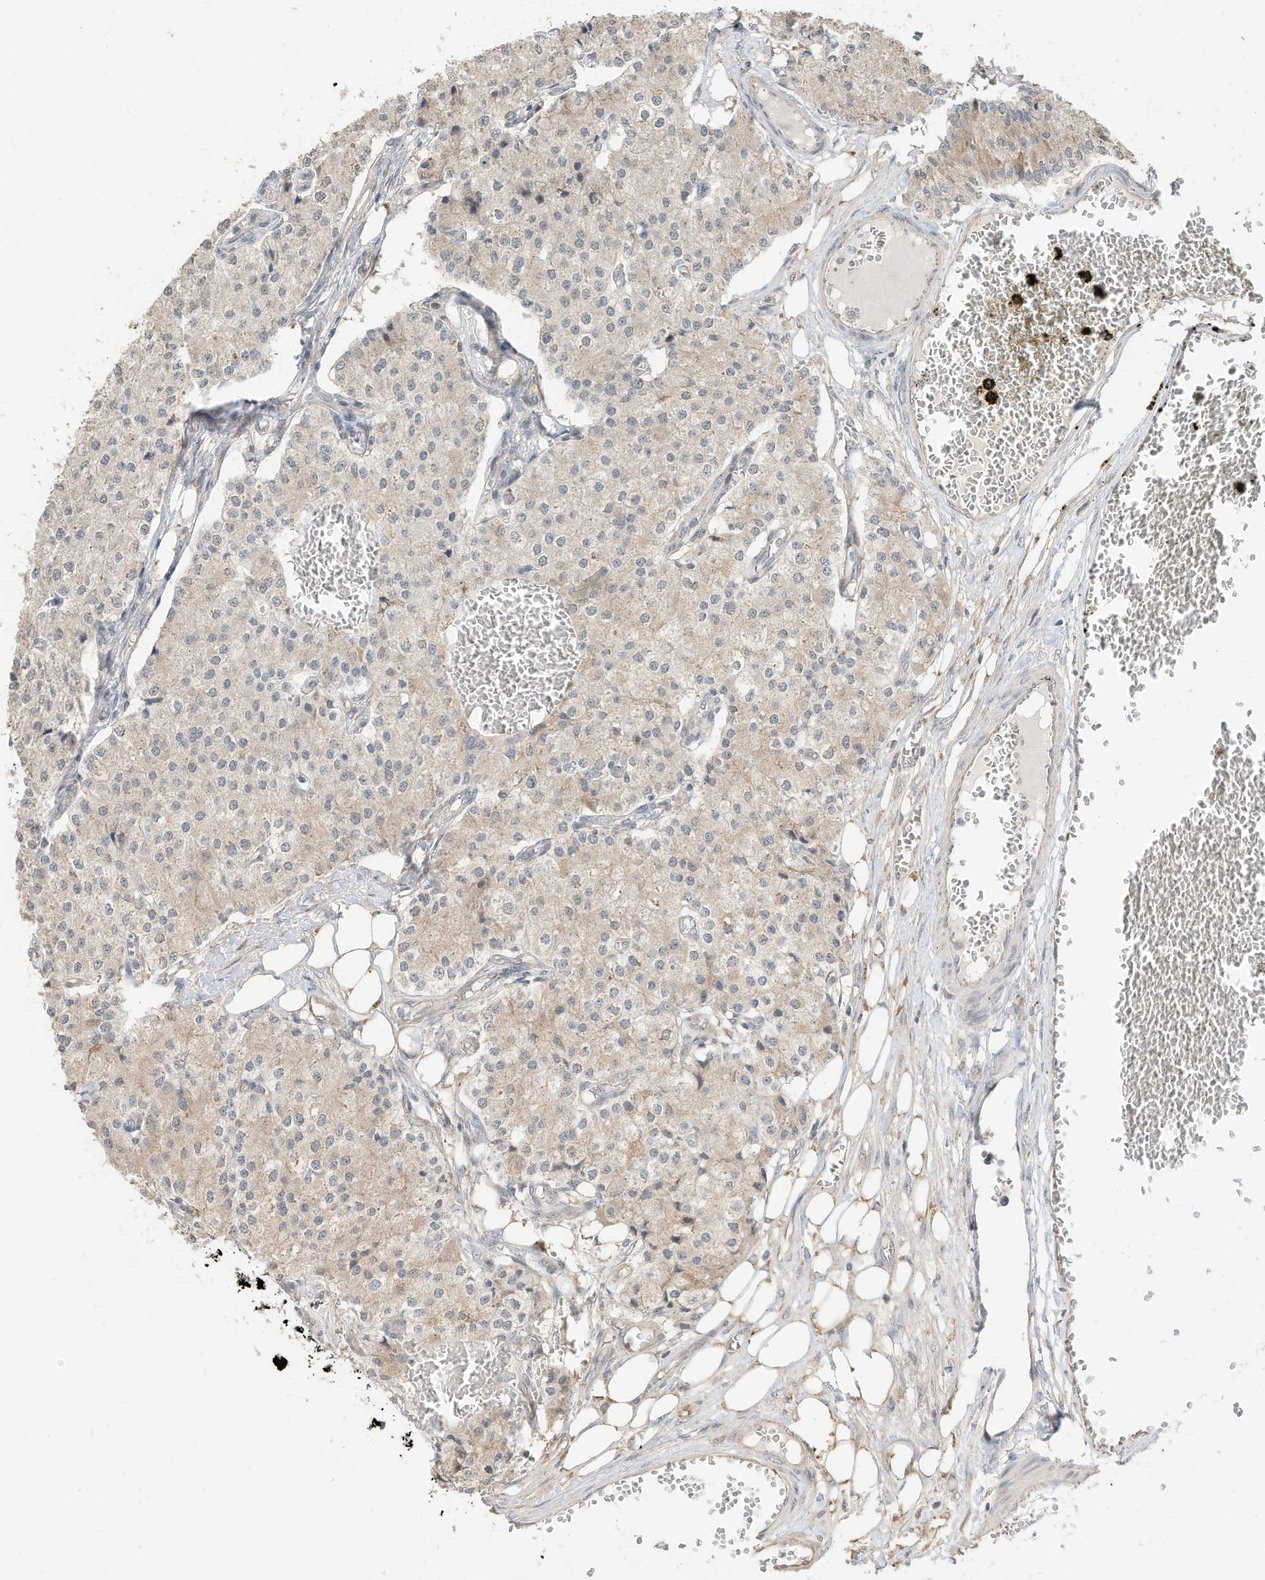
{"staining": {"intensity": "weak", "quantity": "<25%", "location": "cytoplasmic/membranous"}, "tissue": "carcinoid", "cell_type": "Tumor cells", "image_type": "cancer", "snomed": [{"axis": "morphology", "description": "Carcinoid, malignant, NOS"}, {"axis": "topography", "description": "Colon"}], "caption": "DAB immunohistochemical staining of carcinoid shows no significant expression in tumor cells.", "gene": "CAGE1", "patient": {"sex": "female", "age": 52}}